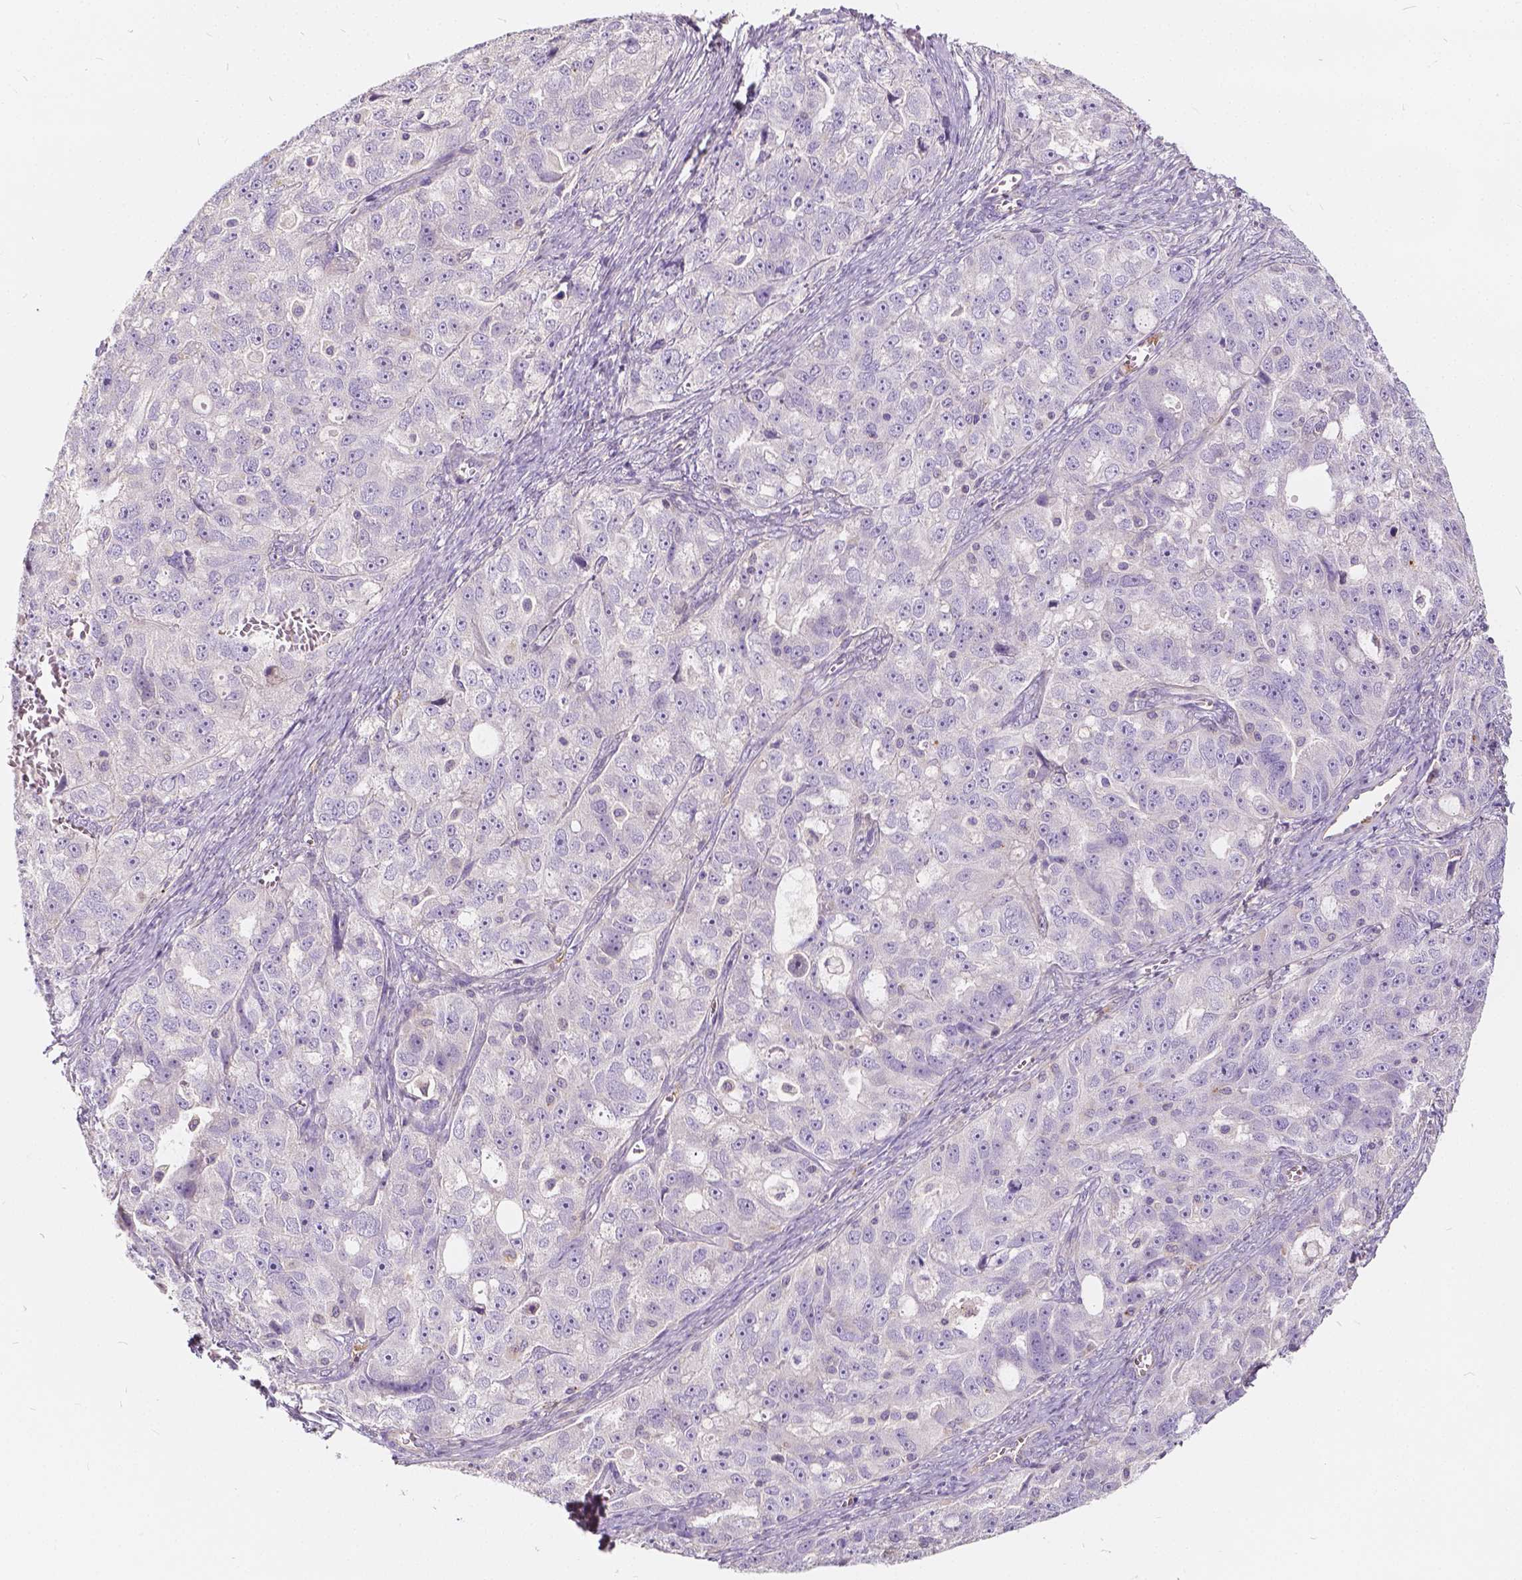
{"staining": {"intensity": "negative", "quantity": "none", "location": "none"}, "tissue": "ovarian cancer", "cell_type": "Tumor cells", "image_type": "cancer", "snomed": [{"axis": "morphology", "description": "Cystadenocarcinoma, serous, NOS"}, {"axis": "topography", "description": "Ovary"}], "caption": "DAB (3,3'-diaminobenzidine) immunohistochemical staining of ovarian cancer (serous cystadenocarcinoma) demonstrates no significant positivity in tumor cells. (DAB immunohistochemistry (IHC), high magnification).", "gene": "KIAA0513", "patient": {"sex": "female", "age": 51}}